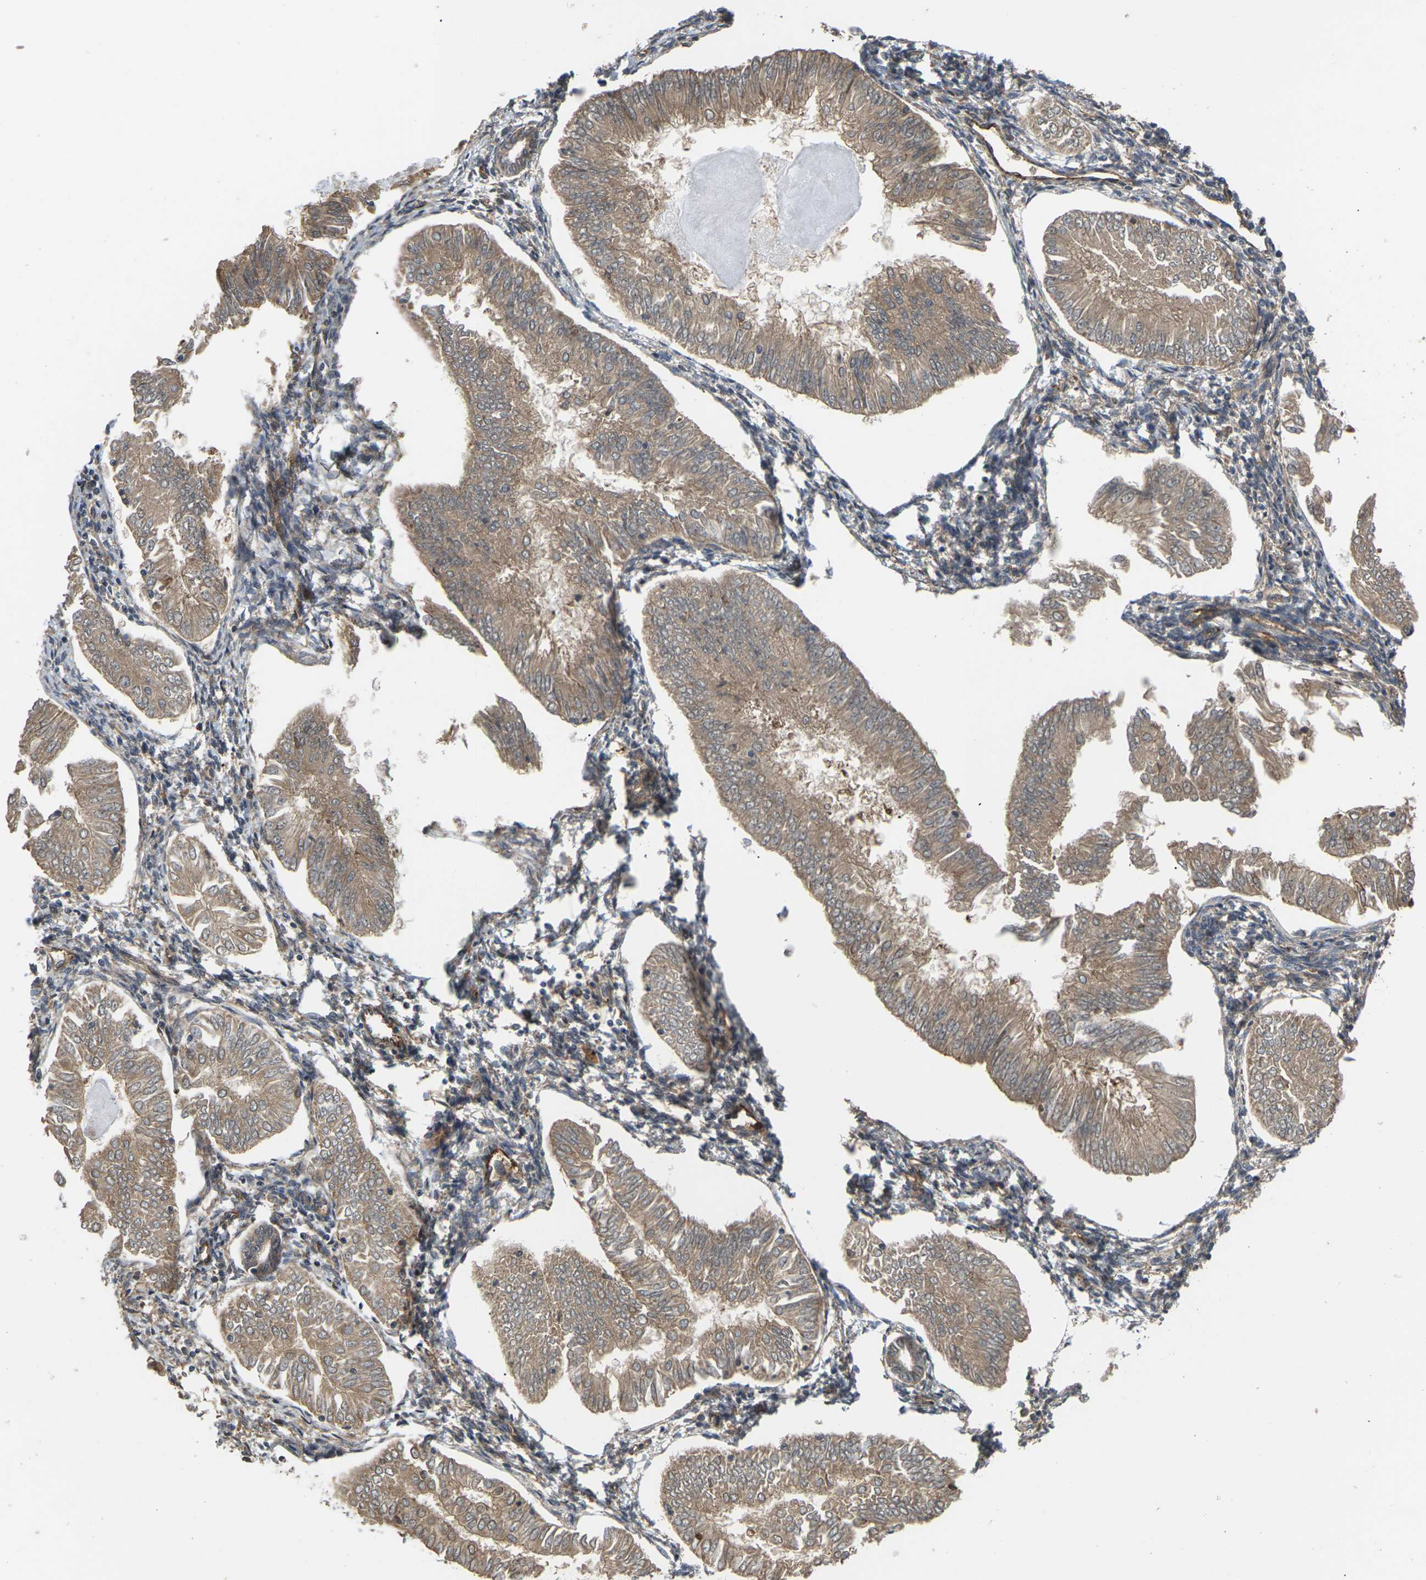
{"staining": {"intensity": "moderate", "quantity": ">75%", "location": "cytoplasmic/membranous"}, "tissue": "endometrial cancer", "cell_type": "Tumor cells", "image_type": "cancer", "snomed": [{"axis": "morphology", "description": "Adenocarcinoma, NOS"}, {"axis": "topography", "description": "Endometrium"}], "caption": "Tumor cells exhibit medium levels of moderate cytoplasmic/membranous expression in about >75% of cells in endometrial cancer (adenocarcinoma). Using DAB (3,3'-diaminobenzidine) (brown) and hematoxylin (blue) stains, captured at high magnification using brightfield microscopy.", "gene": "NRAS", "patient": {"sex": "female", "age": 53}}